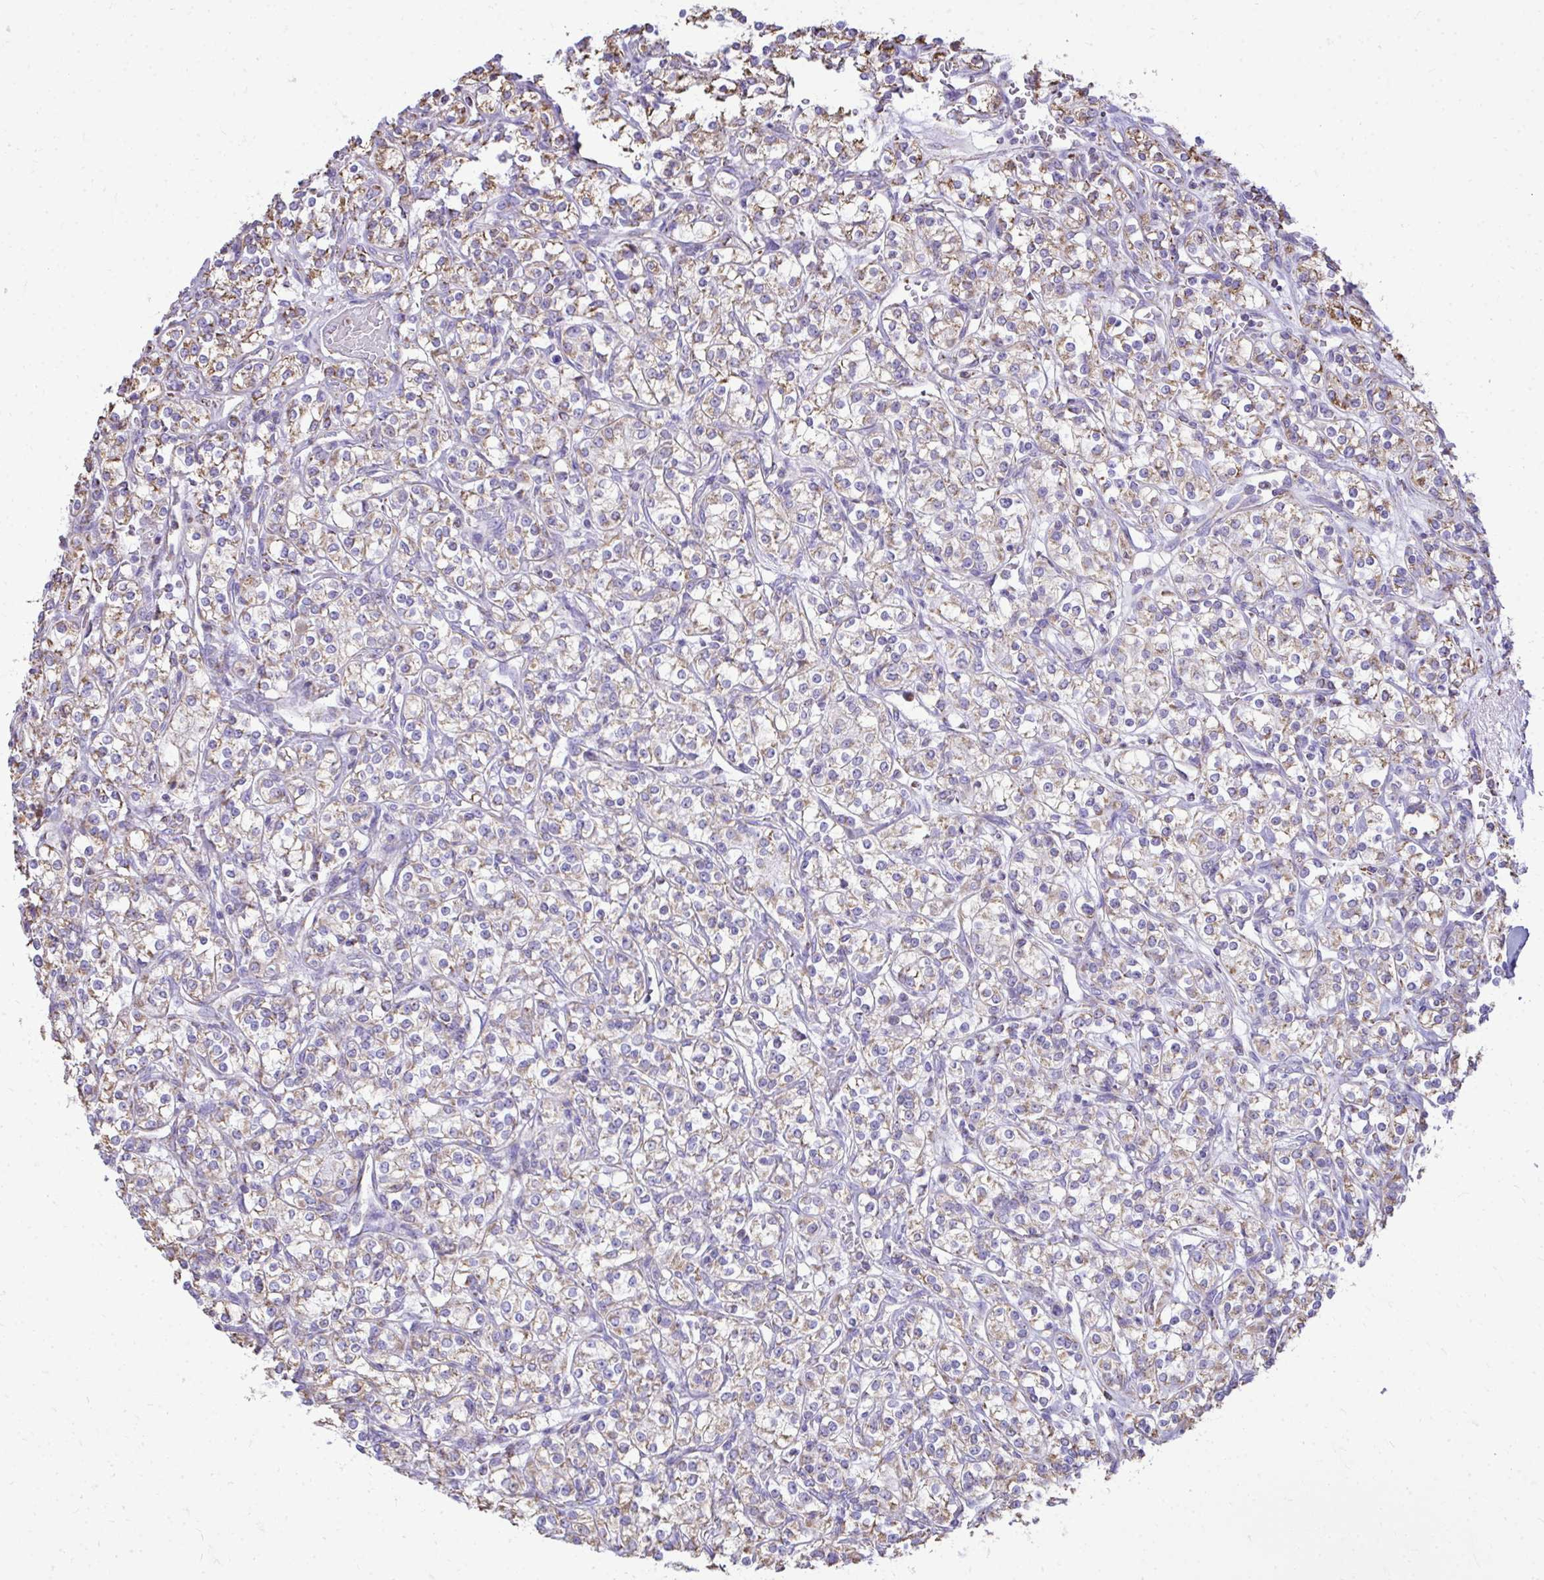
{"staining": {"intensity": "weak", "quantity": "25%-75%", "location": "cytoplasmic/membranous"}, "tissue": "renal cancer", "cell_type": "Tumor cells", "image_type": "cancer", "snomed": [{"axis": "morphology", "description": "Adenocarcinoma, NOS"}, {"axis": "topography", "description": "Kidney"}], "caption": "Human renal adenocarcinoma stained with a brown dye reveals weak cytoplasmic/membranous positive positivity in approximately 25%-75% of tumor cells.", "gene": "MPZL2", "patient": {"sex": "male", "age": 77}}